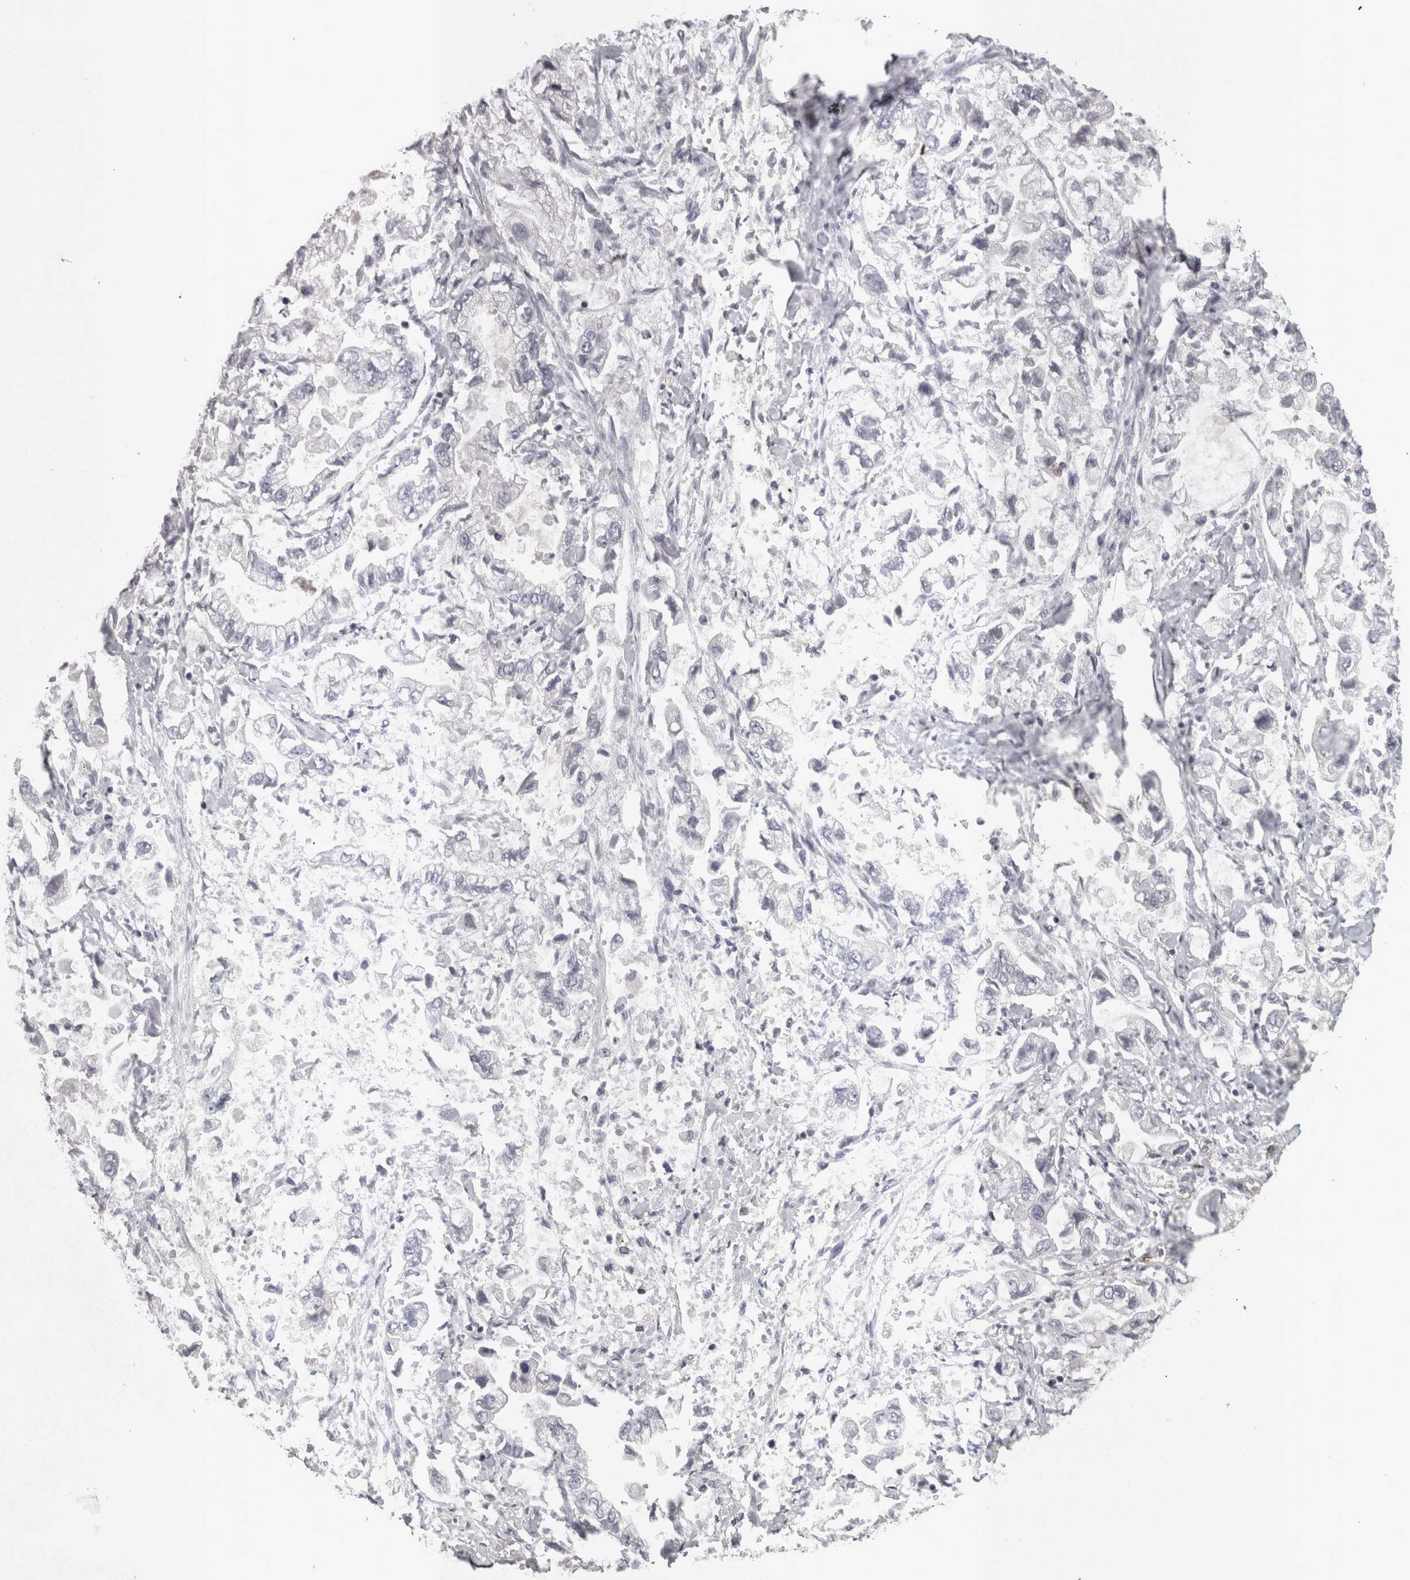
{"staining": {"intensity": "negative", "quantity": "none", "location": "none"}, "tissue": "stomach cancer", "cell_type": "Tumor cells", "image_type": "cancer", "snomed": [{"axis": "morphology", "description": "Normal tissue, NOS"}, {"axis": "morphology", "description": "Adenocarcinoma, NOS"}, {"axis": "topography", "description": "Stomach"}], "caption": "An immunohistochemistry image of adenocarcinoma (stomach) is shown. There is no staining in tumor cells of adenocarcinoma (stomach). Brightfield microscopy of immunohistochemistry (IHC) stained with DAB (brown) and hematoxylin (blue), captured at high magnification.", "gene": "LYZL6", "patient": {"sex": "male", "age": 62}}